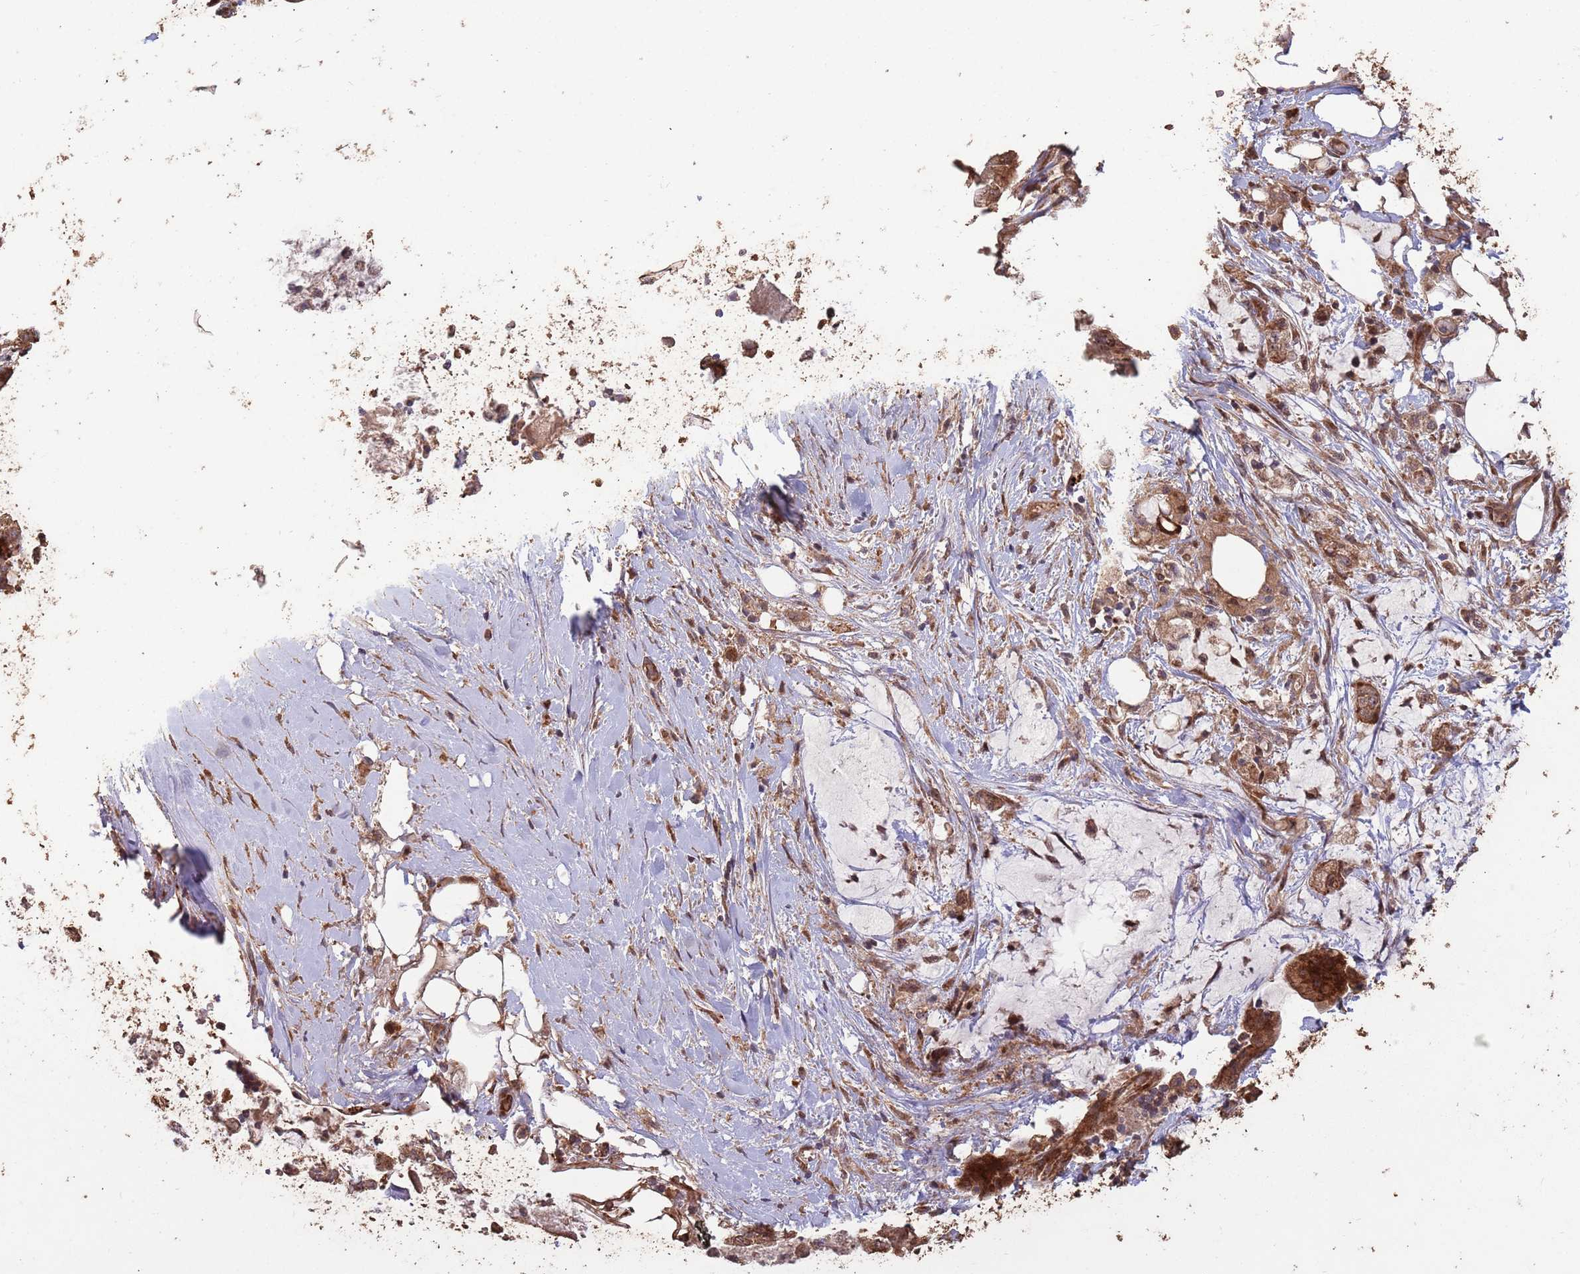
{"staining": {"intensity": "moderate", "quantity": ">75%", "location": "cytoplasmic/membranous,nuclear"}, "tissue": "pancreatic cancer", "cell_type": "Tumor cells", "image_type": "cancer", "snomed": [{"axis": "morphology", "description": "Adenocarcinoma, NOS"}, {"axis": "topography", "description": "Pancreas"}], "caption": "Pancreatic cancer (adenocarcinoma) was stained to show a protein in brown. There is medium levels of moderate cytoplasmic/membranous and nuclear staining in approximately >75% of tumor cells. Ihc stains the protein in brown and the nuclei are stained blue.", "gene": "ZNF428", "patient": {"sex": "male", "age": 44}}